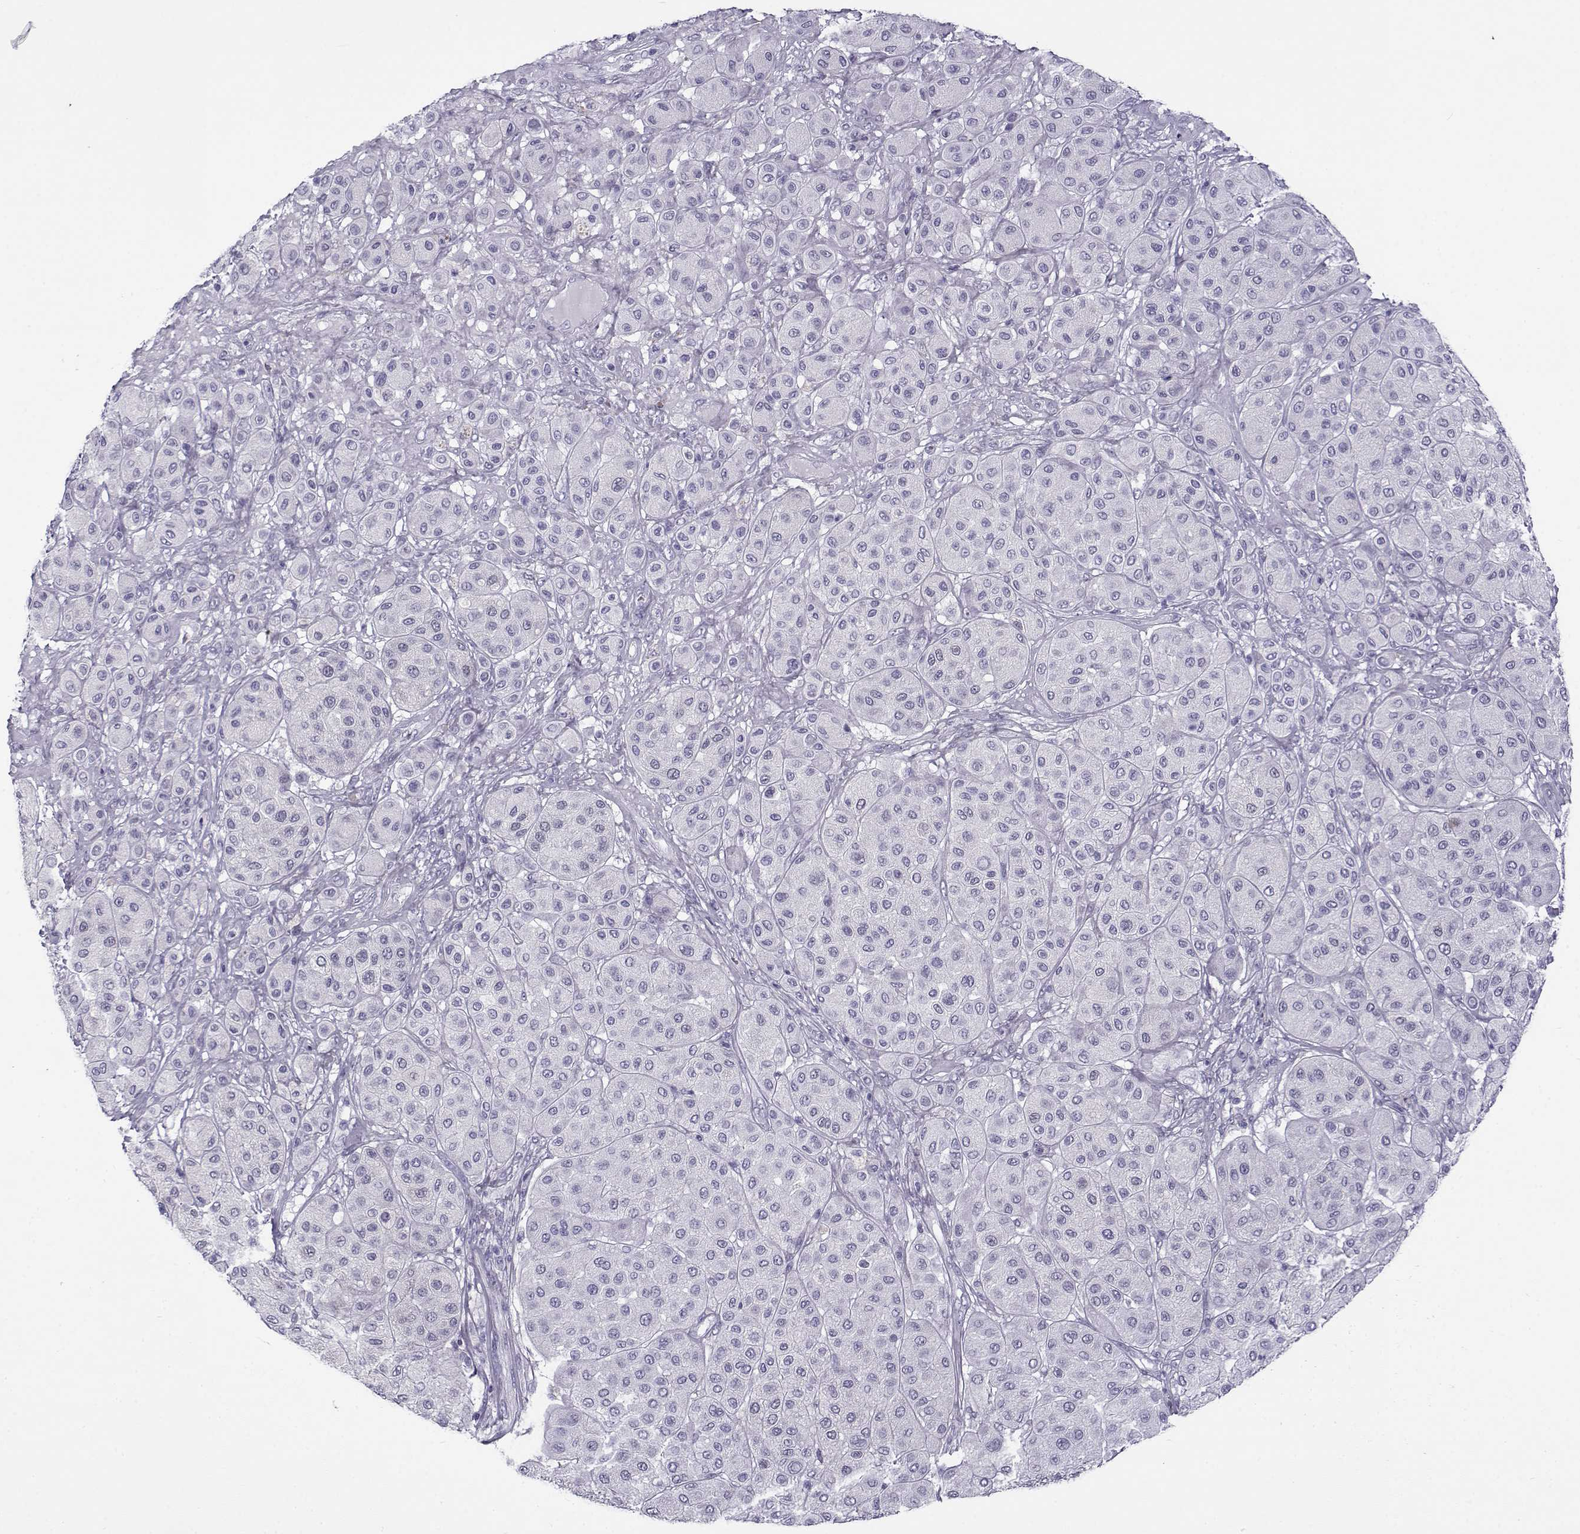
{"staining": {"intensity": "negative", "quantity": "none", "location": "none"}, "tissue": "melanoma", "cell_type": "Tumor cells", "image_type": "cancer", "snomed": [{"axis": "morphology", "description": "Malignant melanoma, Metastatic site"}, {"axis": "topography", "description": "Smooth muscle"}], "caption": "An immunohistochemistry (IHC) image of melanoma is shown. There is no staining in tumor cells of melanoma.", "gene": "GTSF1L", "patient": {"sex": "male", "age": 41}}